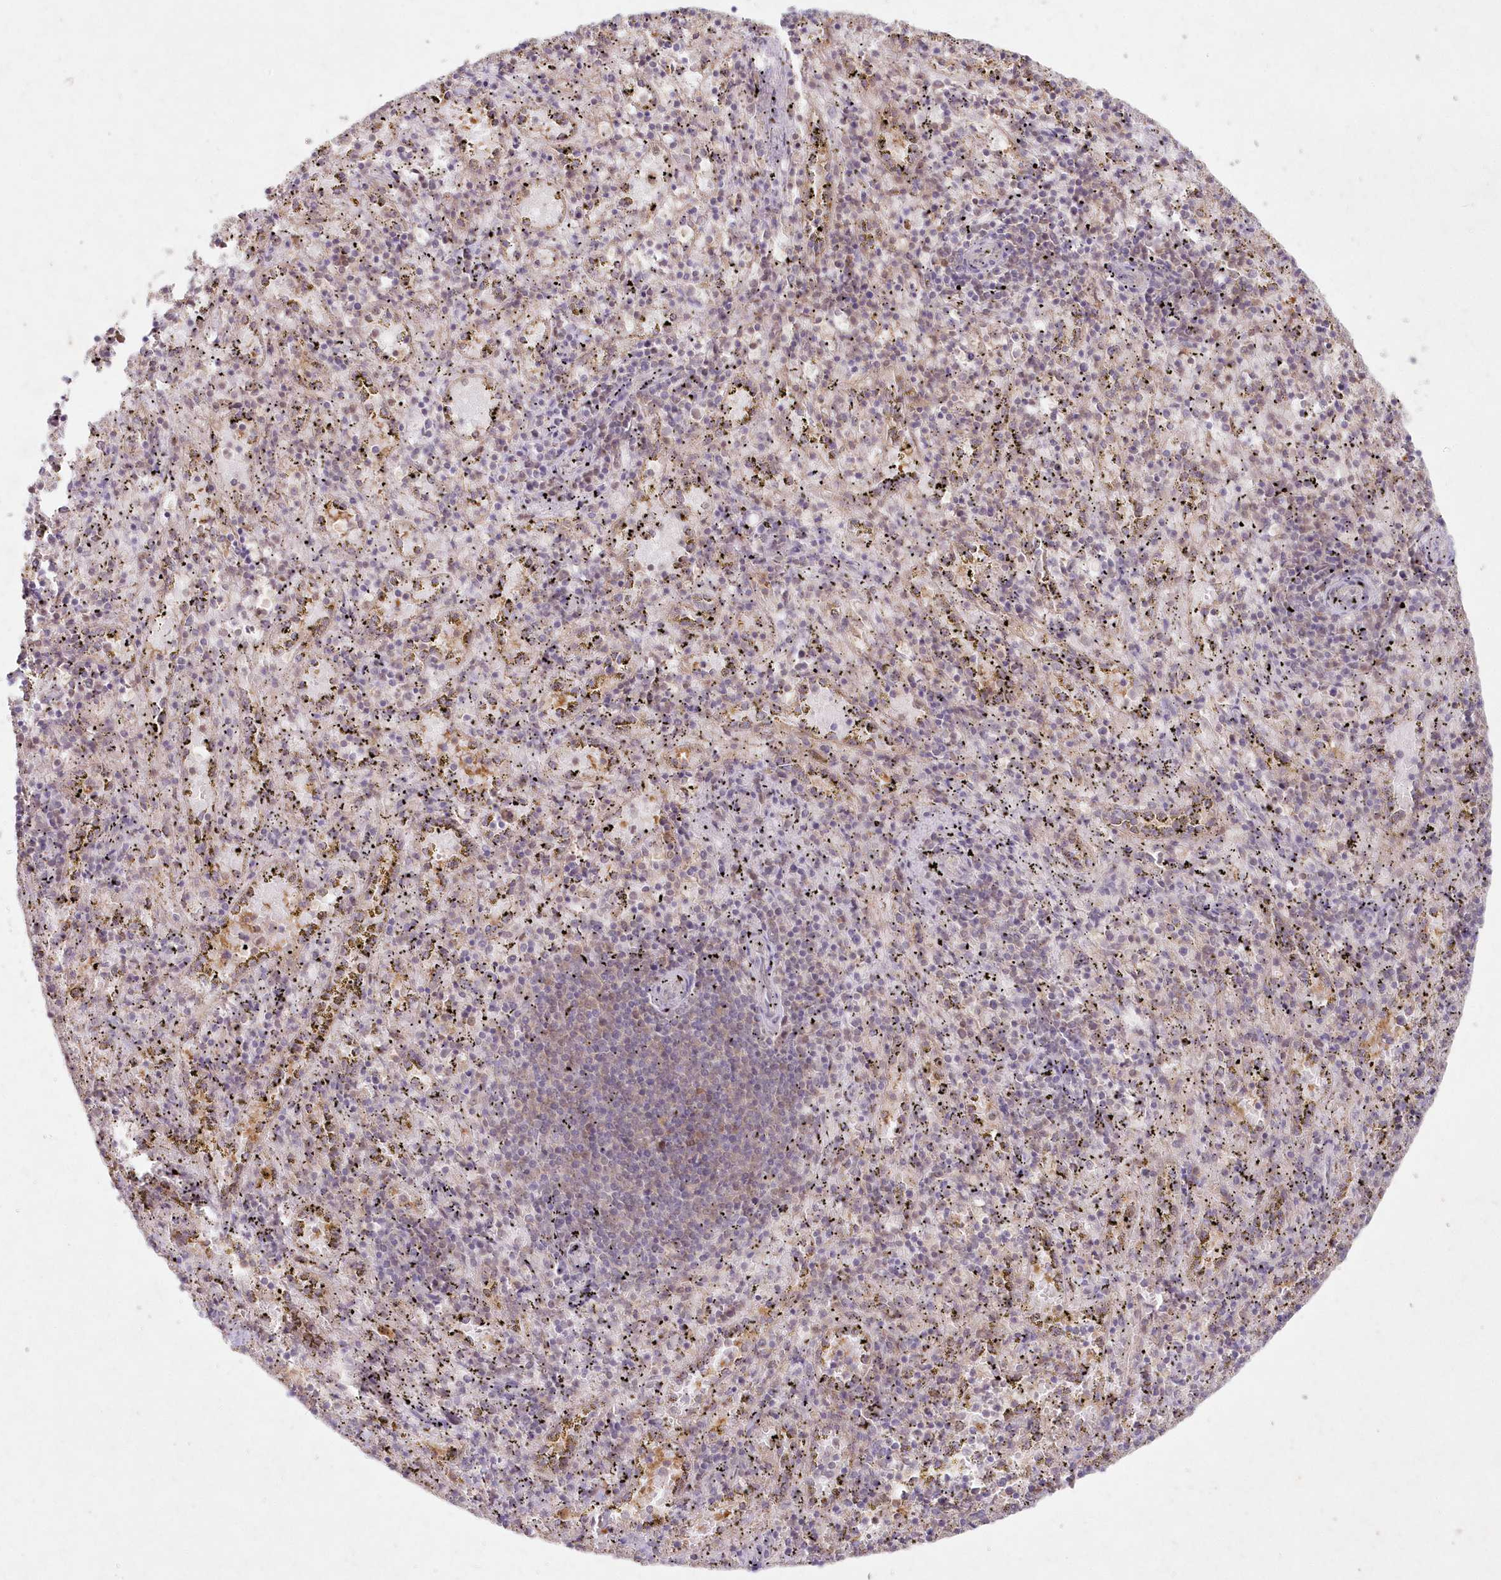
{"staining": {"intensity": "weak", "quantity": "25%-75%", "location": "nuclear"}, "tissue": "spleen", "cell_type": "Cells in red pulp", "image_type": "normal", "snomed": [{"axis": "morphology", "description": "Normal tissue, NOS"}, {"axis": "topography", "description": "Spleen"}], "caption": "Immunohistochemical staining of unremarkable spleen reveals 25%-75% levels of weak nuclear protein staining in about 25%-75% of cells in red pulp. (IHC, brightfield microscopy, high magnification).", "gene": "ASCC1", "patient": {"sex": "male", "age": 11}}